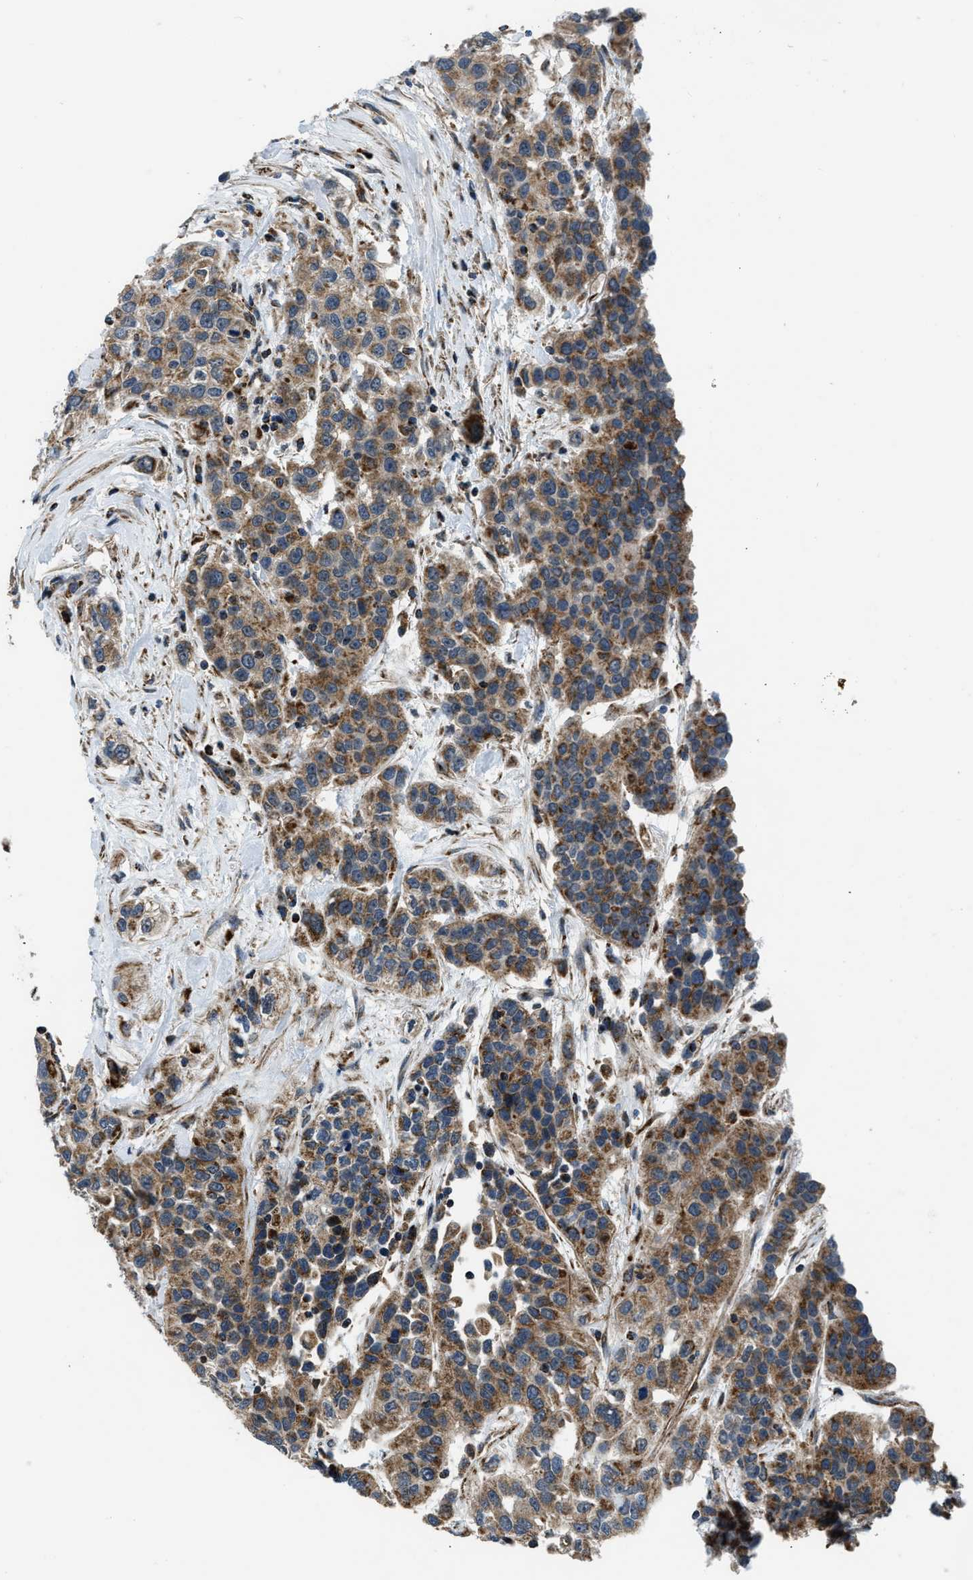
{"staining": {"intensity": "moderate", "quantity": ">75%", "location": "cytoplasmic/membranous"}, "tissue": "urothelial cancer", "cell_type": "Tumor cells", "image_type": "cancer", "snomed": [{"axis": "morphology", "description": "Urothelial carcinoma, High grade"}, {"axis": "topography", "description": "Urinary bladder"}], "caption": "Brown immunohistochemical staining in urothelial carcinoma (high-grade) reveals moderate cytoplasmic/membranous positivity in about >75% of tumor cells.", "gene": "GSDME", "patient": {"sex": "female", "age": 80}}